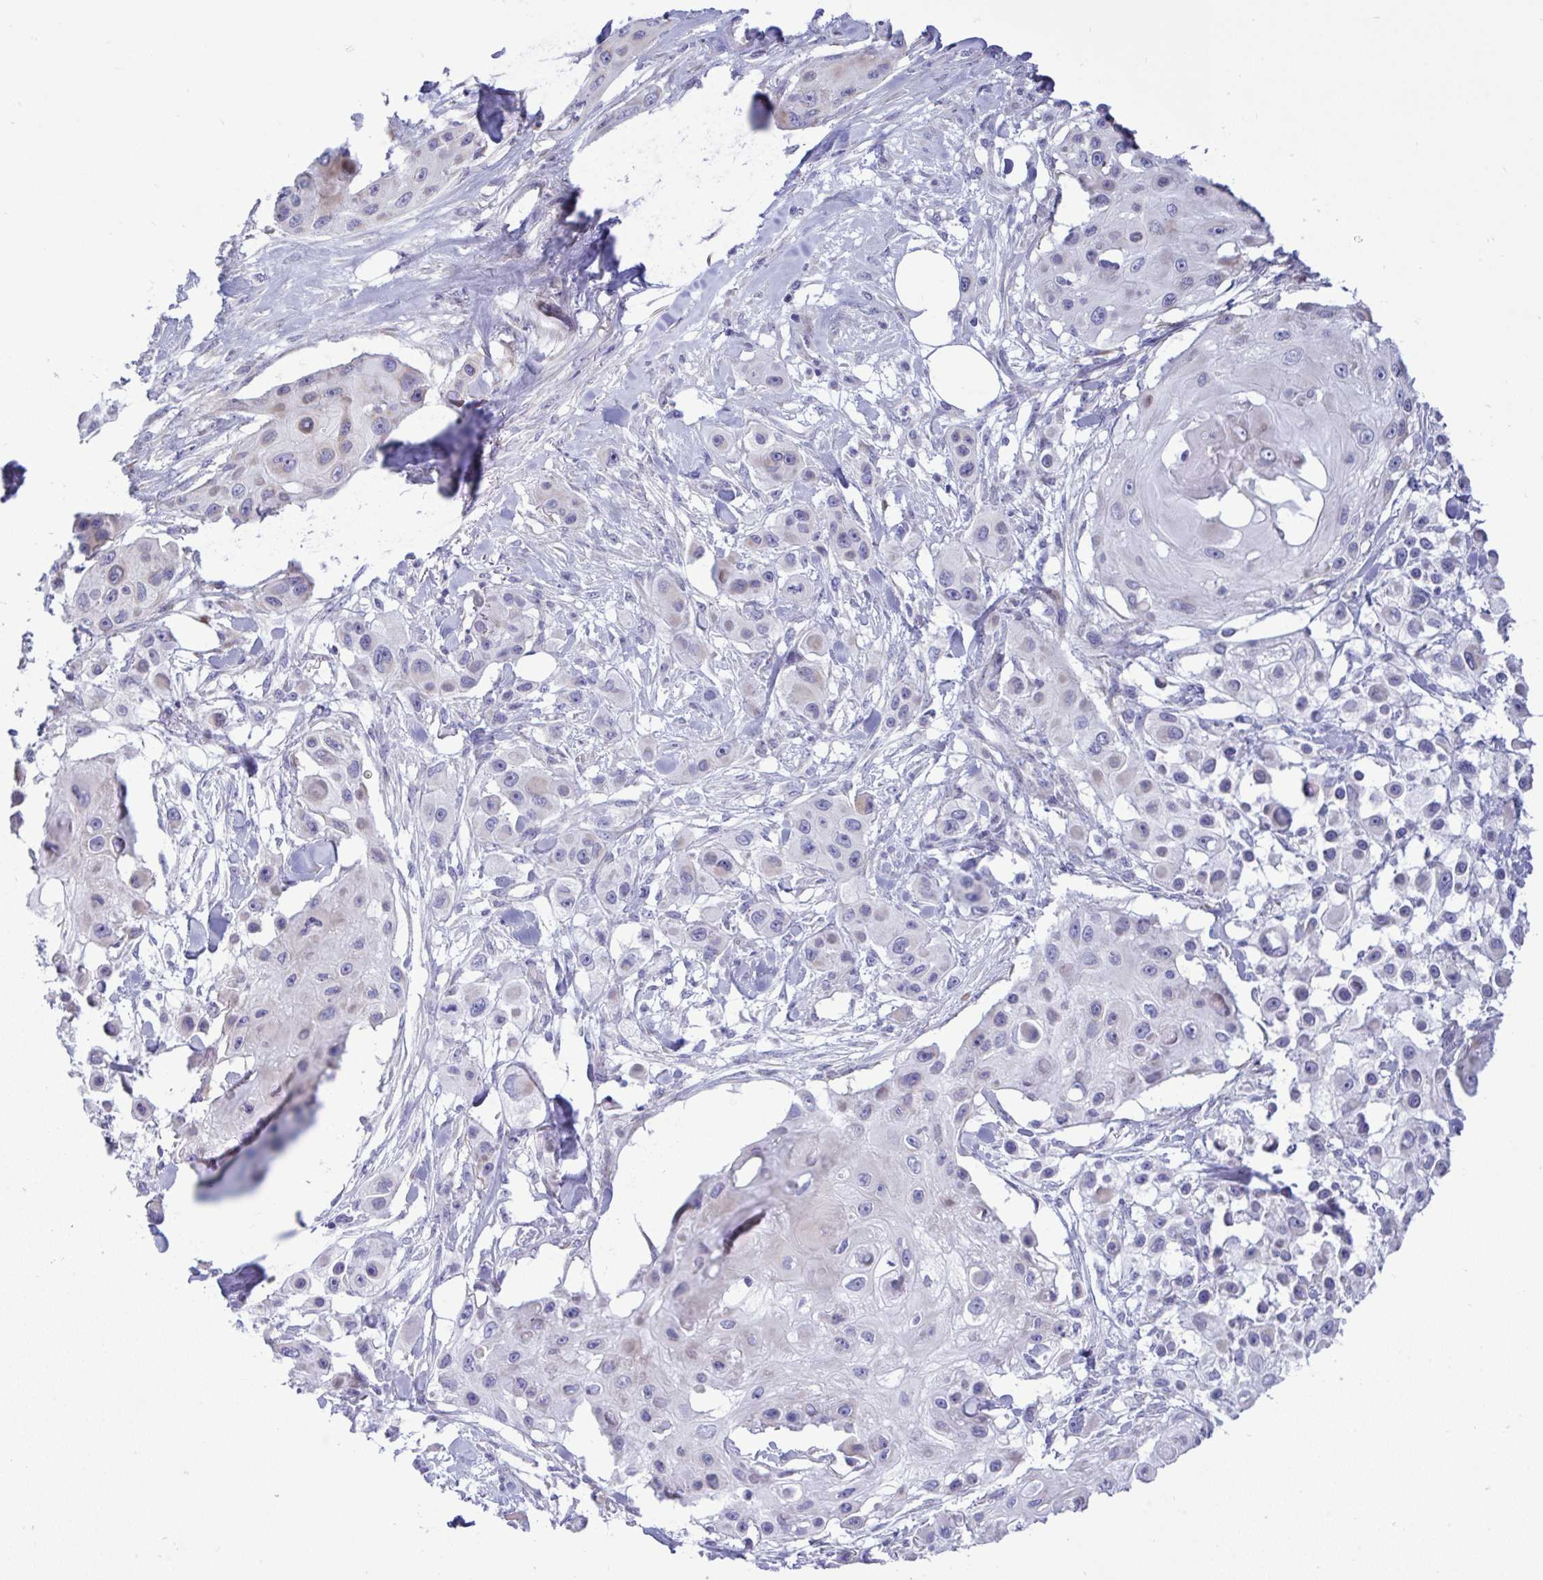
{"staining": {"intensity": "weak", "quantity": "<25%", "location": "cytoplasmic/membranous"}, "tissue": "skin cancer", "cell_type": "Tumor cells", "image_type": "cancer", "snomed": [{"axis": "morphology", "description": "Squamous cell carcinoma, NOS"}, {"axis": "topography", "description": "Skin"}], "caption": "IHC photomicrograph of human skin cancer (squamous cell carcinoma) stained for a protein (brown), which shows no staining in tumor cells.", "gene": "NTN1", "patient": {"sex": "male", "age": 63}}